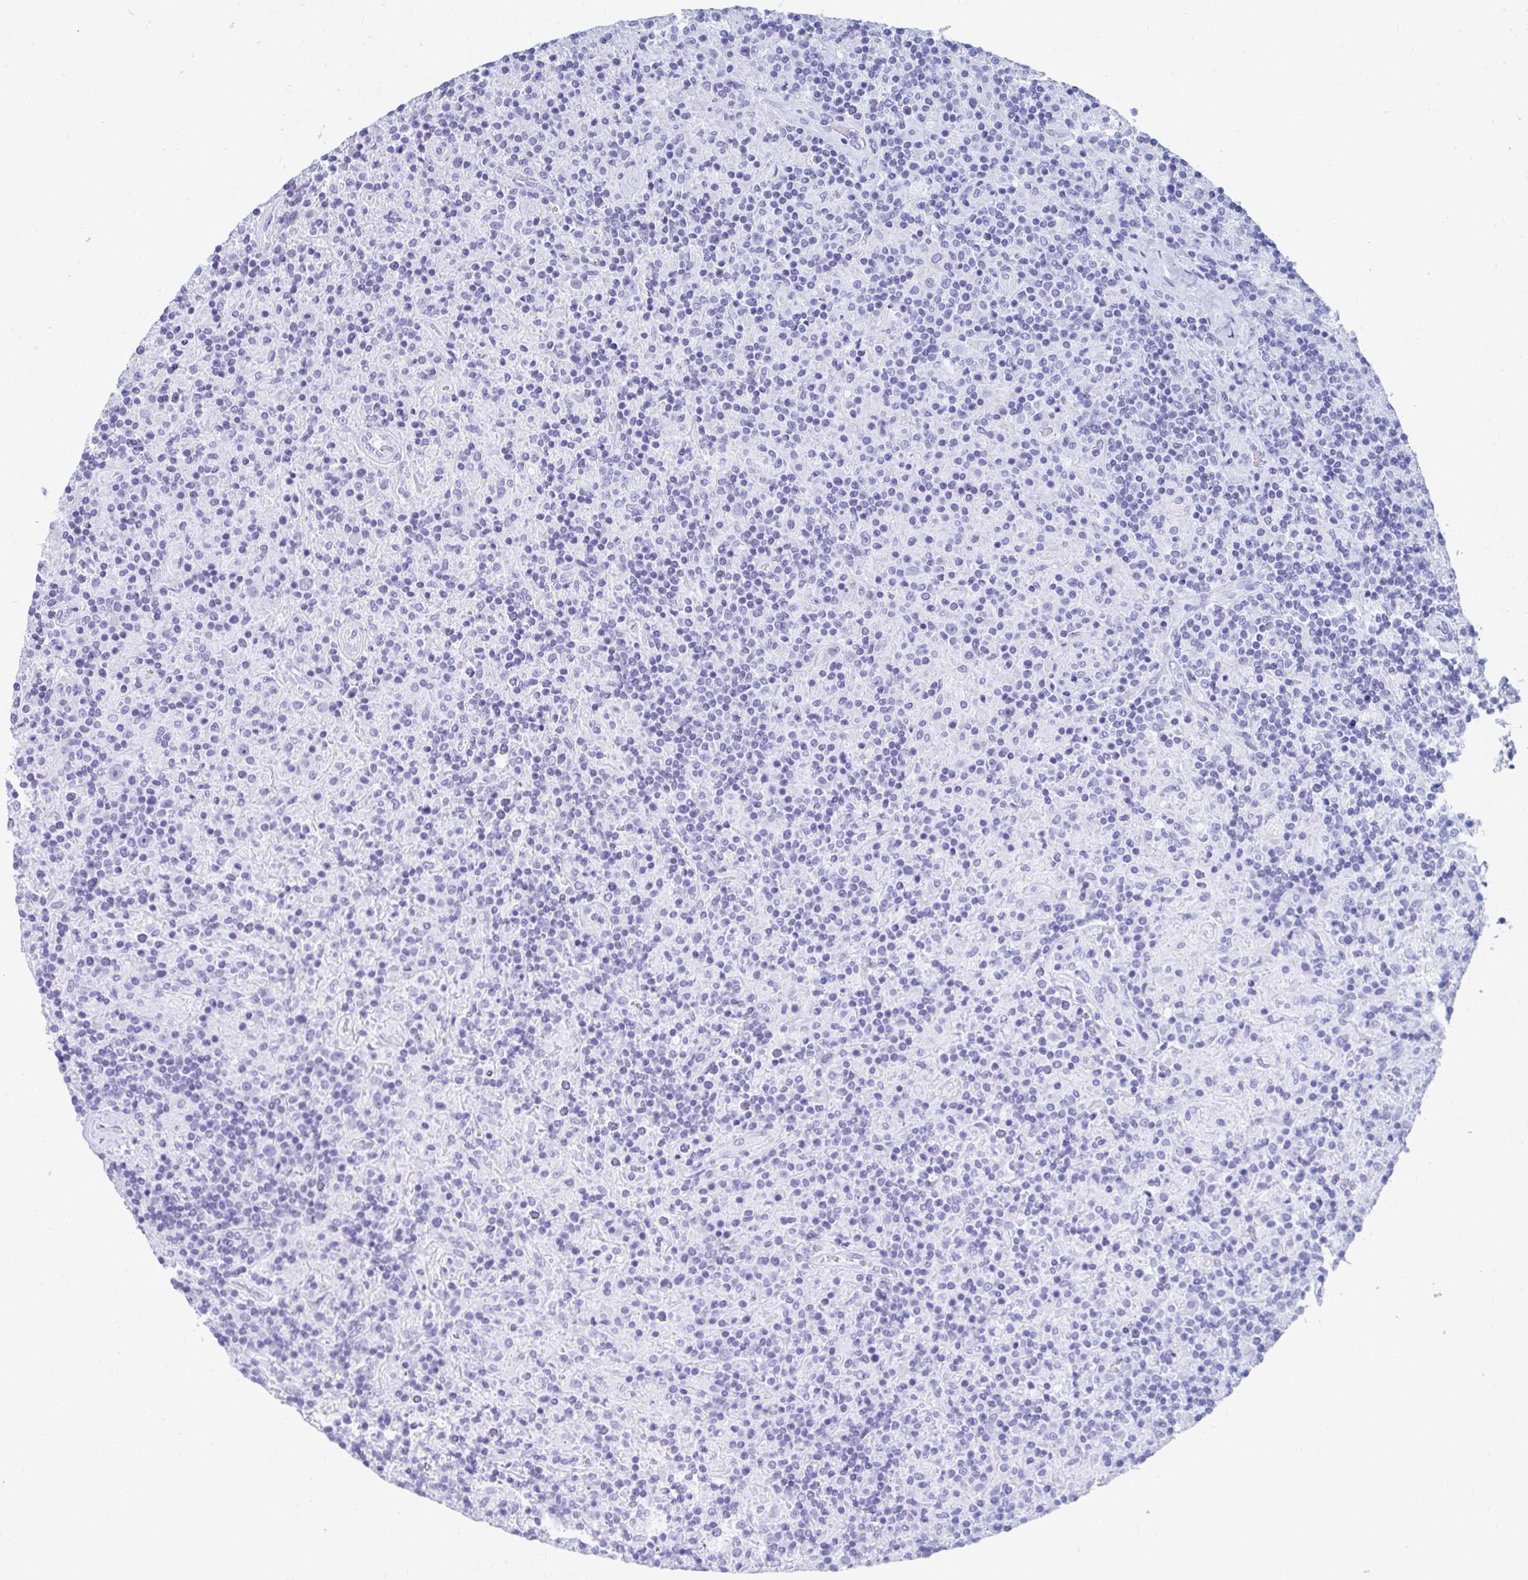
{"staining": {"intensity": "negative", "quantity": "none", "location": "none"}, "tissue": "lymphoma", "cell_type": "Tumor cells", "image_type": "cancer", "snomed": [{"axis": "morphology", "description": "Hodgkin's disease, NOS"}, {"axis": "topography", "description": "Lymph node"}], "caption": "A high-resolution photomicrograph shows immunohistochemistry (IHC) staining of Hodgkin's disease, which reveals no significant expression in tumor cells.", "gene": "PC", "patient": {"sex": "male", "age": 70}}